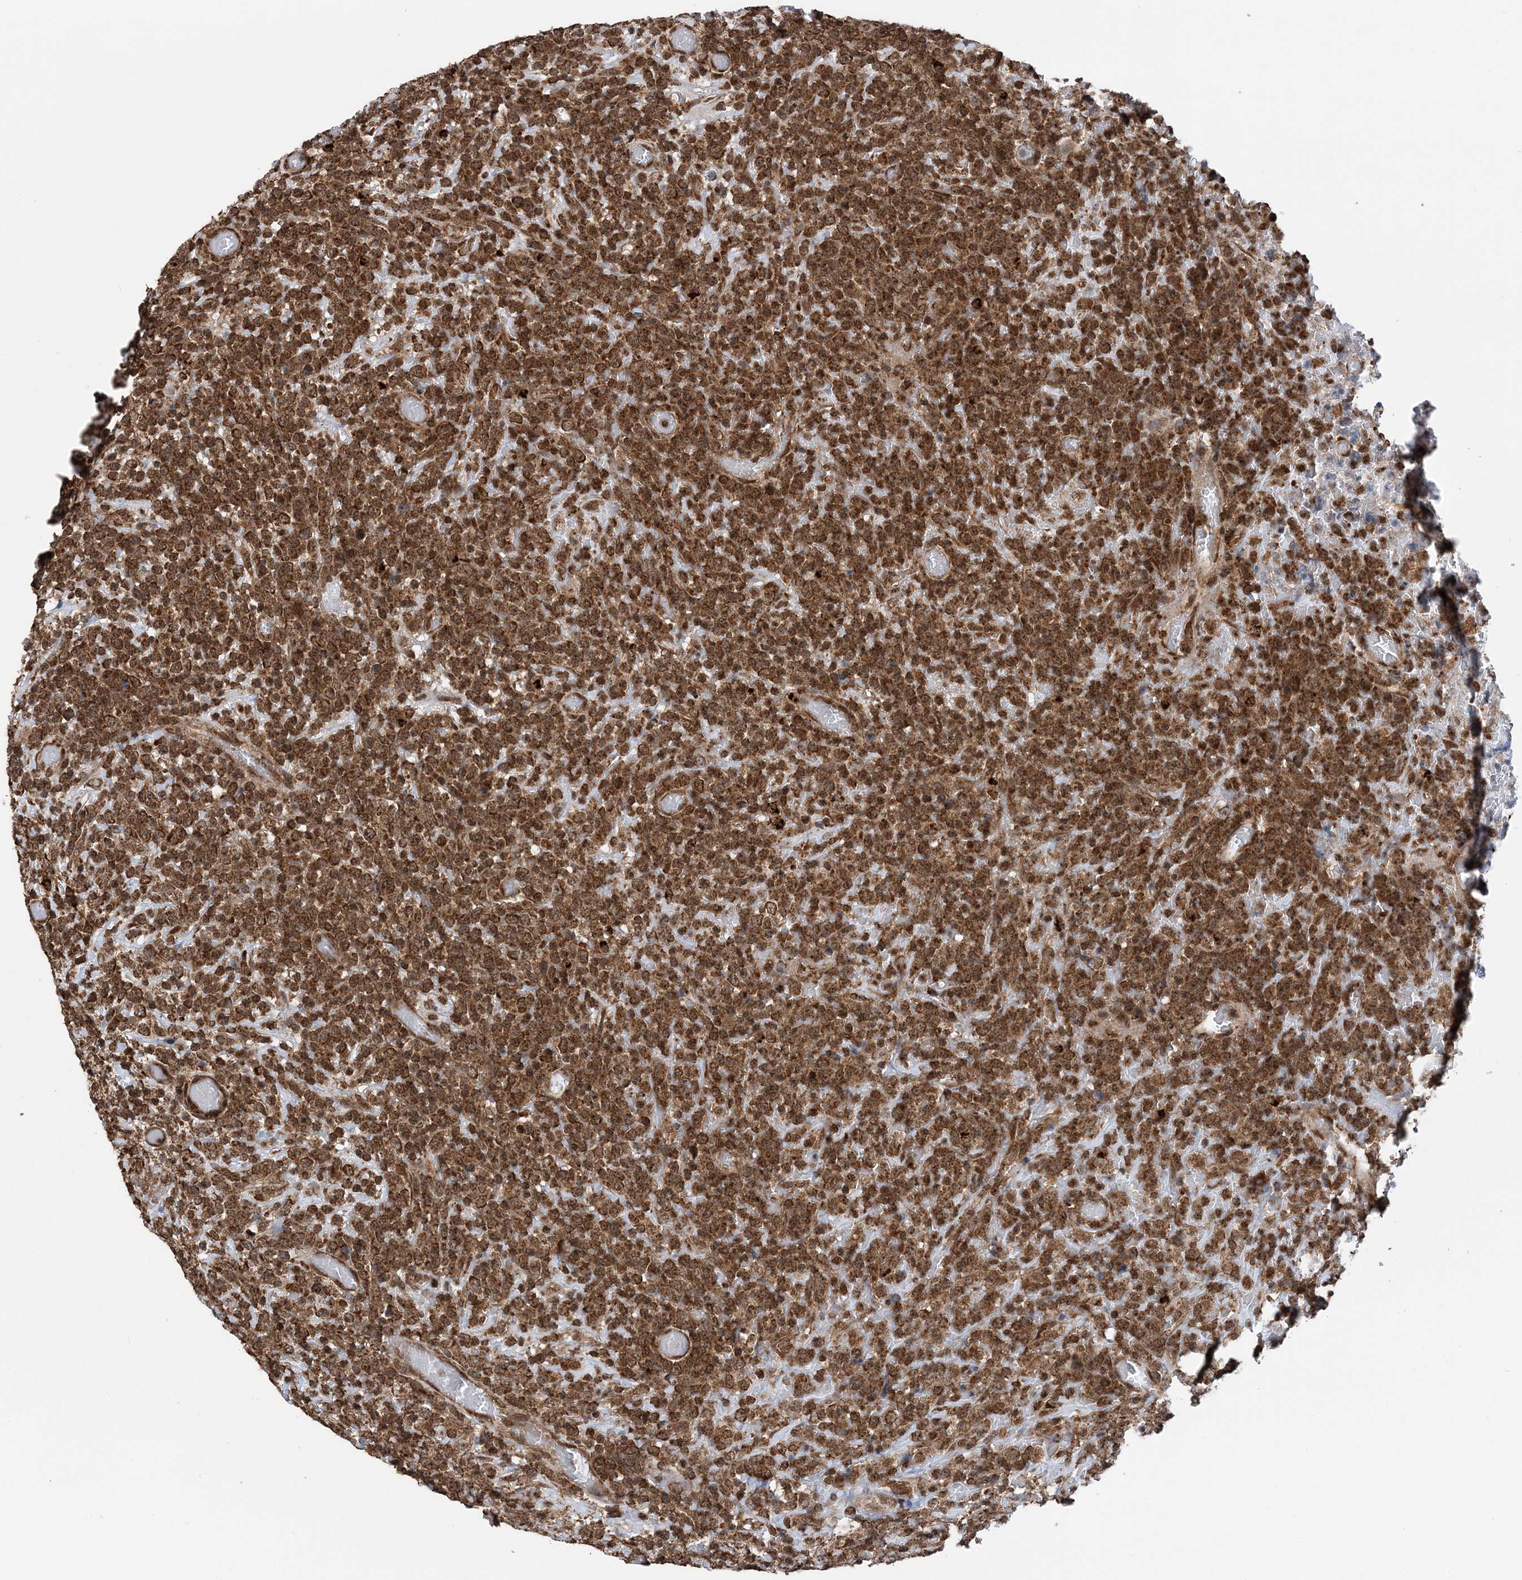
{"staining": {"intensity": "strong", "quantity": ">75%", "location": "cytoplasmic/membranous"}, "tissue": "lymphoma", "cell_type": "Tumor cells", "image_type": "cancer", "snomed": [{"axis": "morphology", "description": "Malignant lymphoma, non-Hodgkin's type, High grade"}, {"axis": "topography", "description": "Colon"}], "caption": "Tumor cells display high levels of strong cytoplasmic/membranous expression in approximately >75% of cells in malignant lymphoma, non-Hodgkin's type (high-grade).", "gene": "PCBP1", "patient": {"sex": "female", "age": 53}}